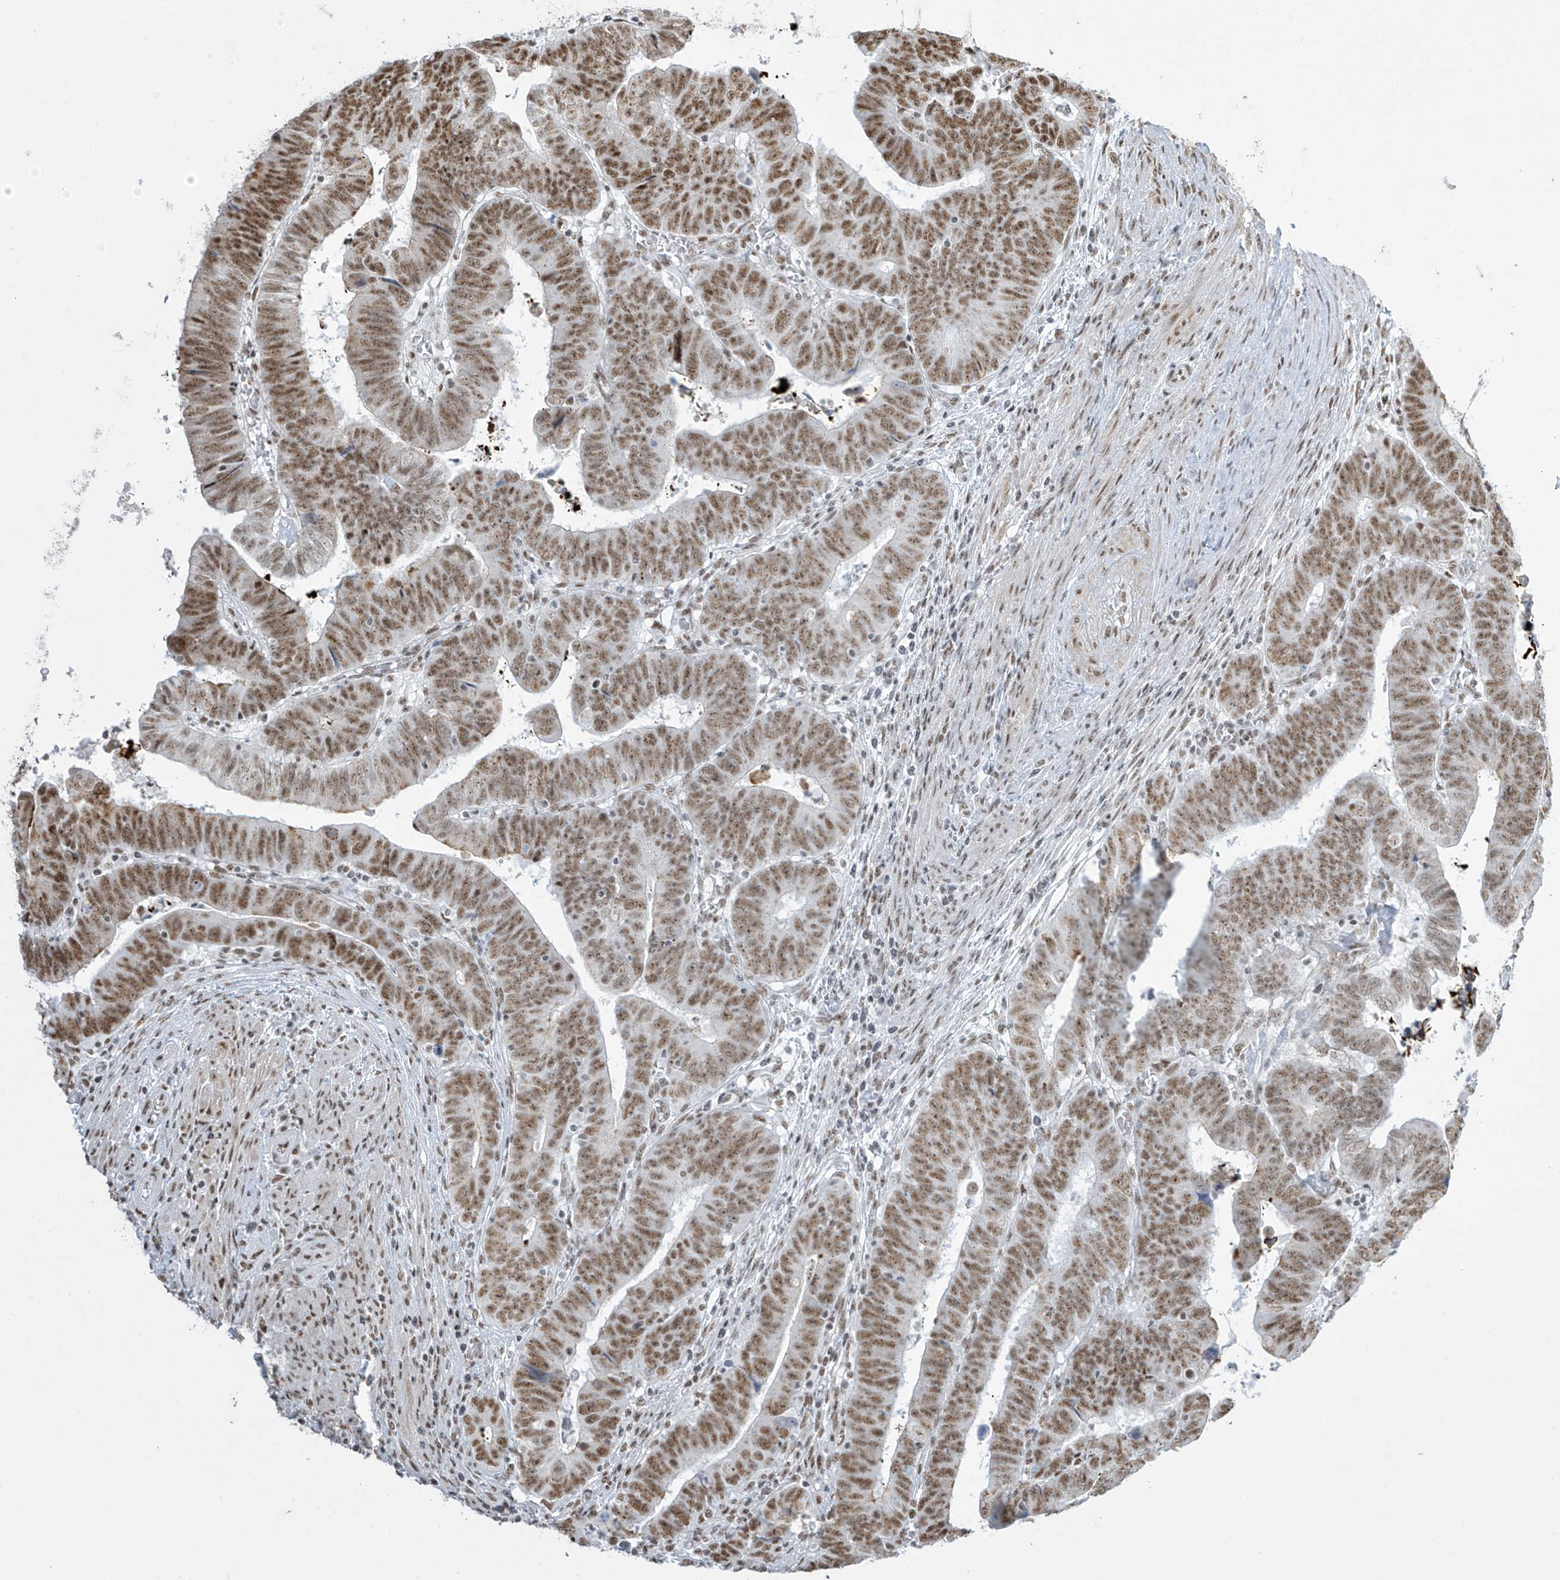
{"staining": {"intensity": "moderate", "quantity": ">75%", "location": "nuclear"}, "tissue": "colorectal cancer", "cell_type": "Tumor cells", "image_type": "cancer", "snomed": [{"axis": "morphology", "description": "Normal tissue, NOS"}, {"axis": "morphology", "description": "Adenocarcinoma, NOS"}, {"axis": "topography", "description": "Rectum"}], "caption": "Moderate nuclear positivity for a protein is appreciated in approximately >75% of tumor cells of colorectal cancer (adenocarcinoma) using immunohistochemistry (IHC).", "gene": "MS4A6A", "patient": {"sex": "female", "age": 65}}